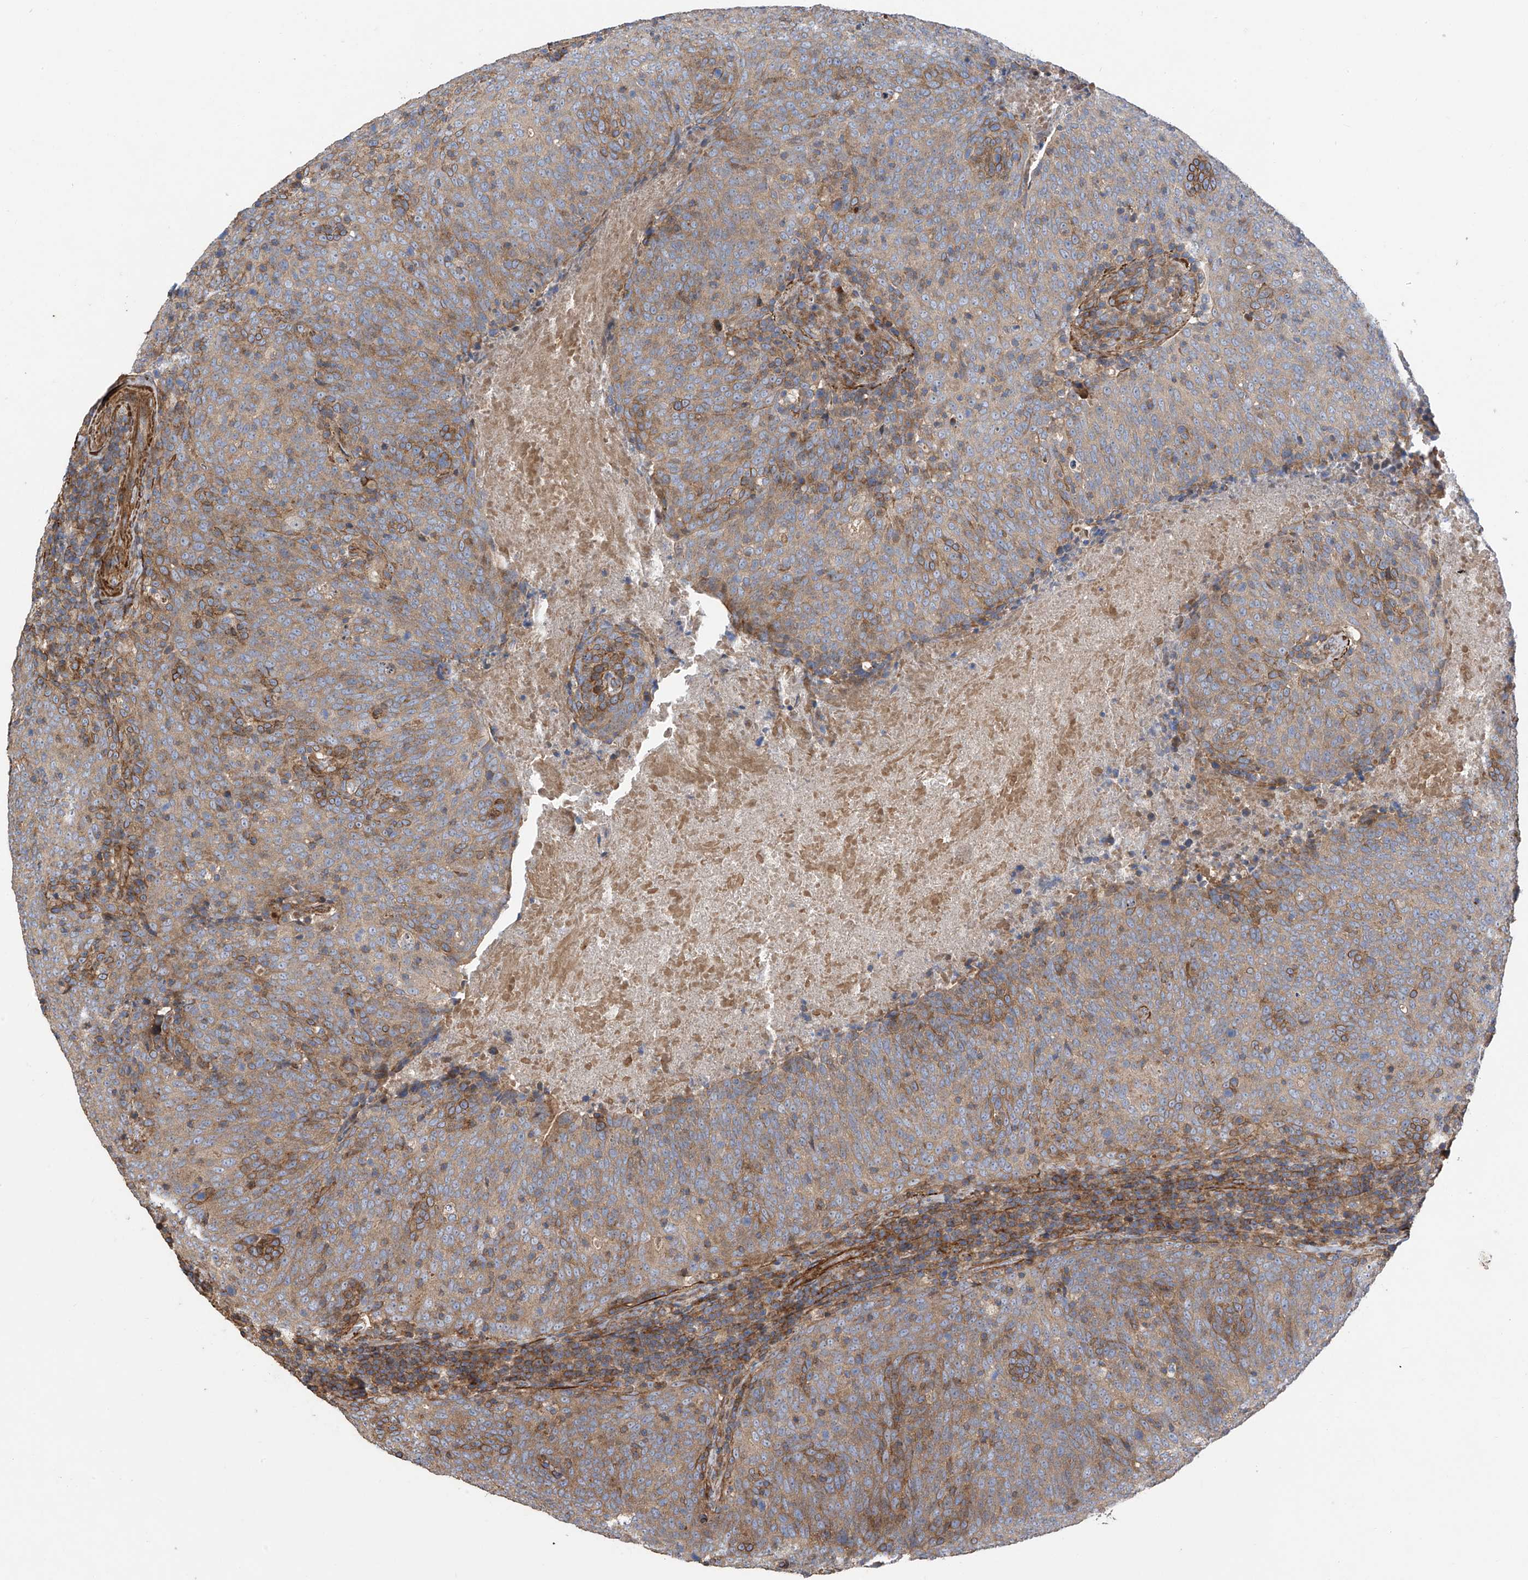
{"staining": {"intensity": "moderate", "quantity": "25%-75%", "location": "cytoplasmic/membranous"}, "tissue": "head and neck cancer", "cell_type": "Tumor cells", "image_type": "cancer", "snomed": [{"axis": "morphology", "description": "Squamous cell carcinoma, NOS"}, {"axis": "morphology", "description": "Squamous cell carcinoma, metastatic, NOS"}, {"axis": "topography", "description": "Lymph node"}, {"axis": "topography", "description": "Head-Neck"}], "caption": "Protein expression analysis of human head and neck metastatic squamous cell carcinoma reveals moderate cytoplasmic/membranous positivity in approximately 25%-75% of tumor cells. The staining was performed using DAB (3,3'-diaminobenzidine), with brown indicating positive protein expression. Nuclei are stained blue with hematoxylin.", "gene": "SLC43A3", "patient": {"sex": "male", "age": 62}}